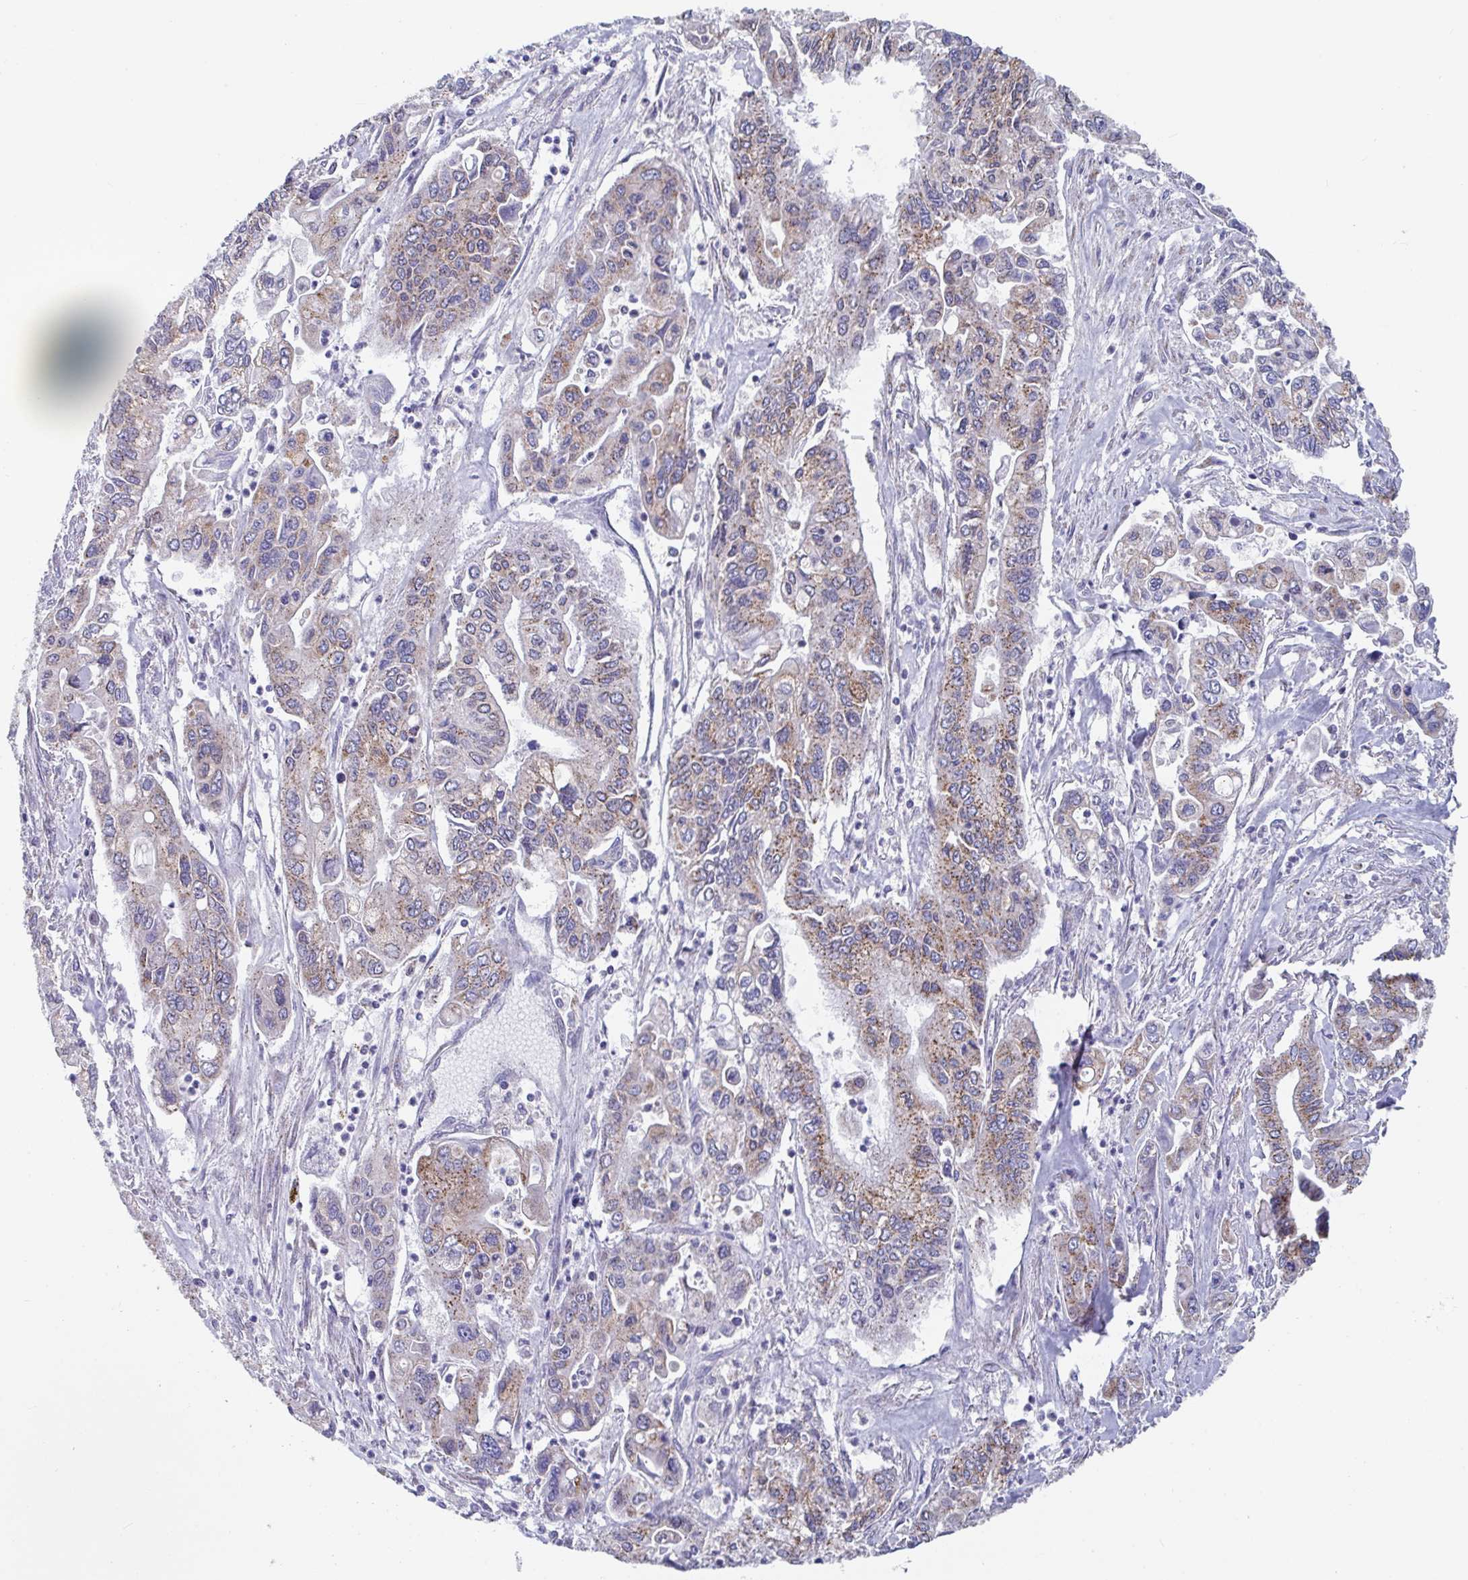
{"staining": {"intensity": "moderate", "quantity": "25%-75%", "location": "cytoplasmic/membranous"}, "tissue": "pancreatic cancer", "cell_type": "Tumor cells", "image_type": "cancer", "snomed": [{"axis": "morphology", "description": "Adenocarcinoma, NOS"}, {"axis": "topography", "description": "Pancreas"}], "caption": "Immunohistochemical staining of adenocarcinoma (pancreatic) exhibits medium levels of moderate cytoplasmic/membranous protein positivity in approximately 25%-75% of tumor cells.", "gene": "PROSER3", "patient": {"sex": "male", "age": 62}}